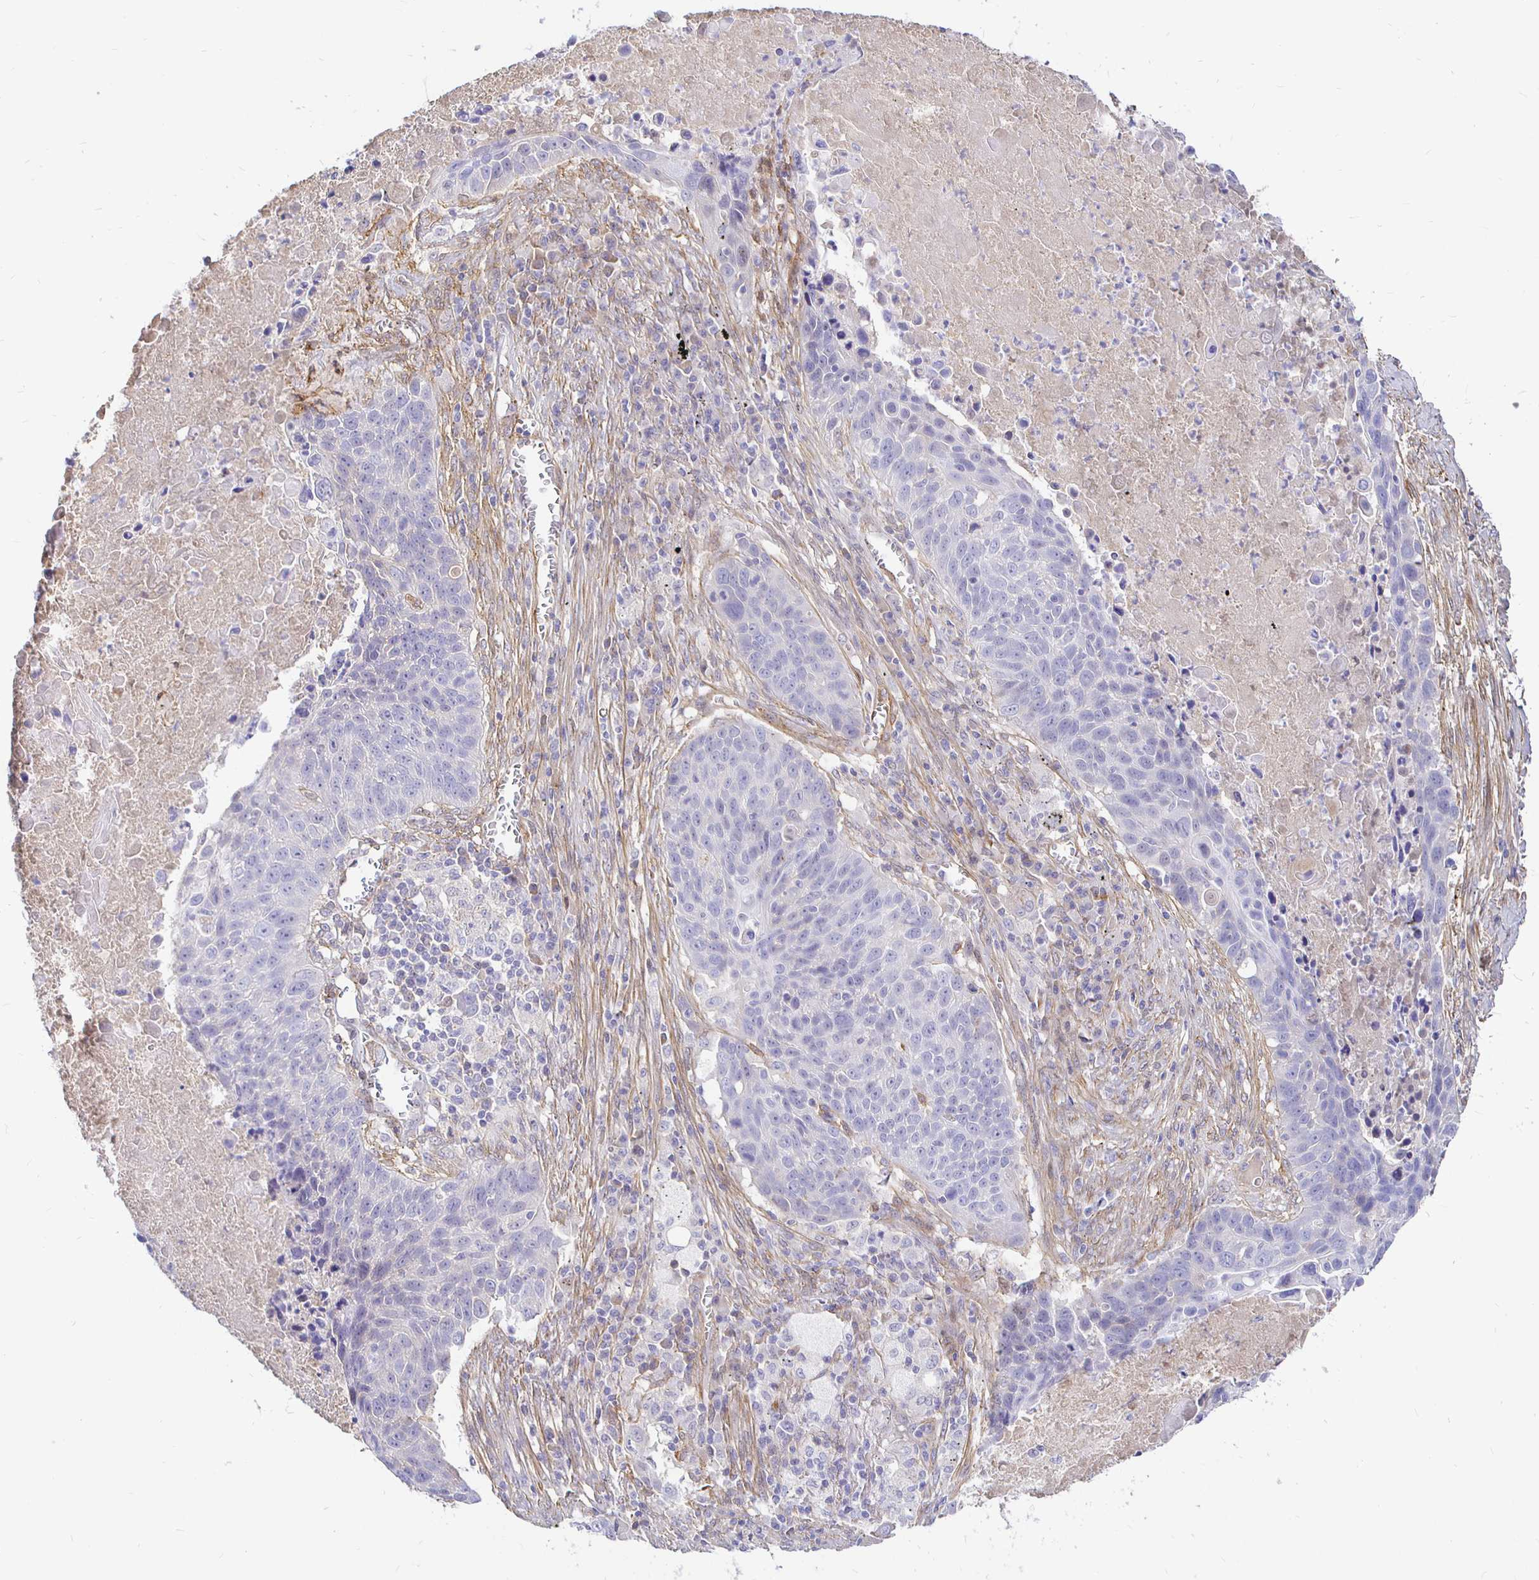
{"staining": {"intensity": "negative", "quantity": "none", "location": "none"}, "tissue": "lung cancer", "cell_type": "Tumor cells", "image_type": "cancer", "snomed": [{"axis": "morphology", "description": "Squamous cell carcinoma, NOS"}, {"axis": "topography", "description": "Lung"}], "caption": "Immunohistochemistry (IHC) image of neoplastic tissue: human lung squamous cell carcinoma stained with DAB (3,3'-diaminobenzidine) shows no significant protein expression in tumor cells.", "gene": "PALM2AKAP2", "patient": {"sex": "male", "age": 78}}